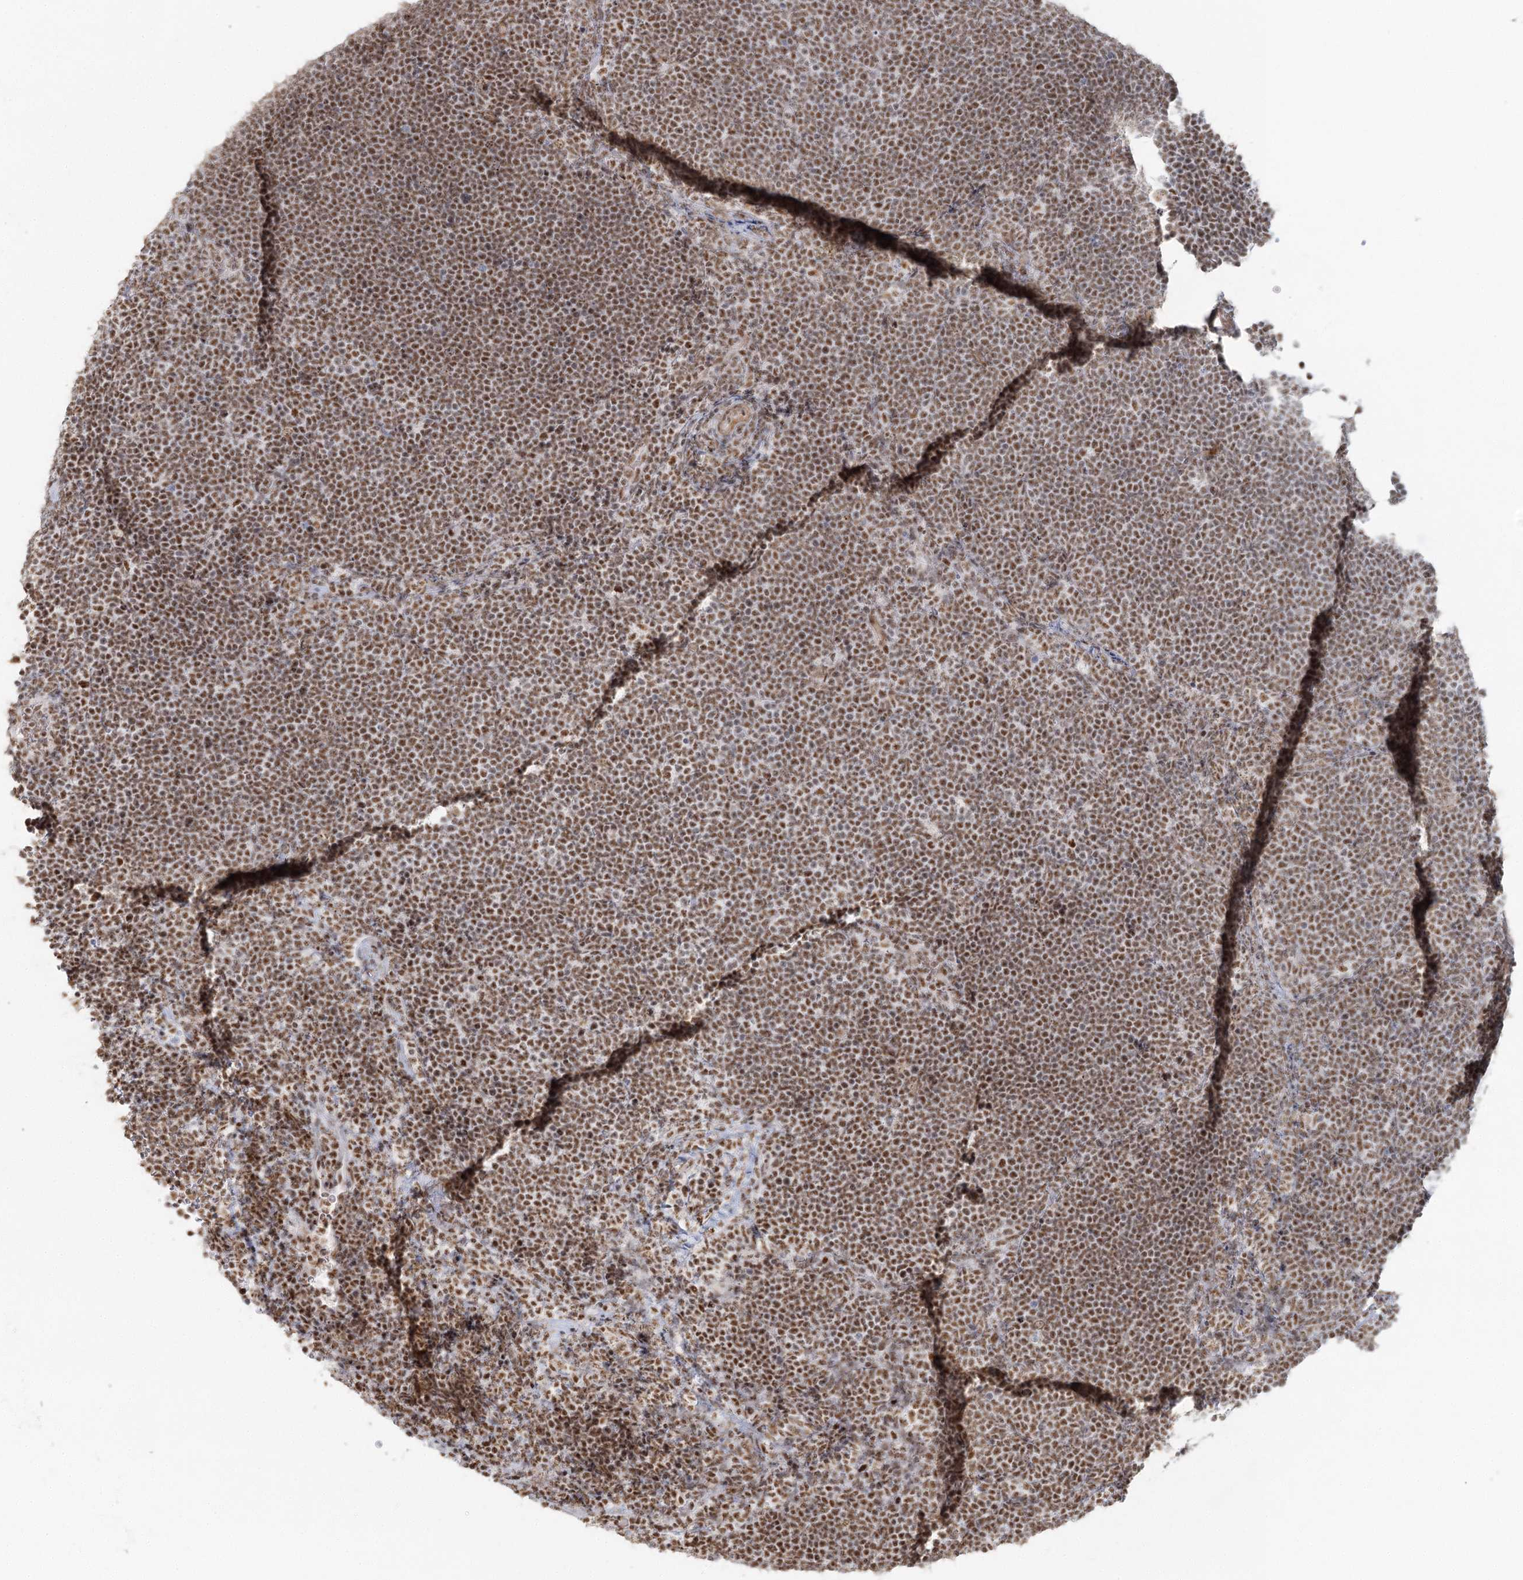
{"staining": {"intensity": "moderate", "quantity": ">75%", "location": "nuclear"}, "tissue": "lymphoma", "cell_type": "Tumor cells", "image_type": "cancer", "snomed": [{"axis": "morphology", "description": "Malignant lymphoma, non-Hodgkin's type, High grade"}, {"axis": "topography", "description": "Lymph node"}], "caption": "An image of human lymphoma stained for a protein reveals moderate nuclear brown staining in tumor cells. (DAB (3,3'-diaminobenzidine) IHC, brown staining for protein, blue staining for nuclei).", "gene": "U2SURP", "patient": {"sex": "male", "age": 13}}